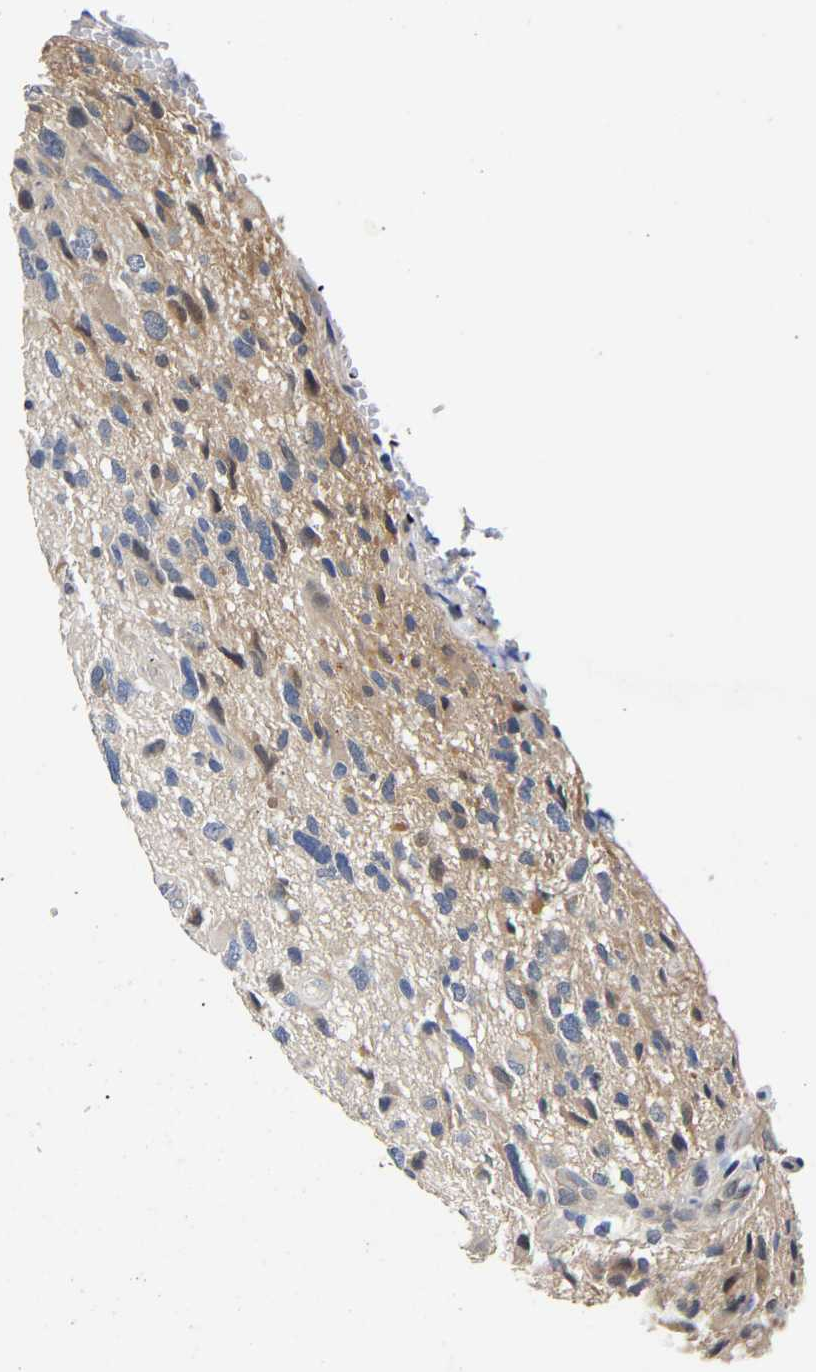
{"staining": {"intensity": "negative", "quantity": "none", "location": "none"}, "tissue": "glioma", "cell_type": "Tumor cells", "image_type": "cancer", "snomed": [{"axis": "morphology", "description": "Glioma, malignant, High grade"}, {"axis": "topography", "description": "Brain"}], "caption": "Immunohistochemistry (IHC) histopathology image of glioma stained for a protein (brown), which exhibits no expression in tumor cells.", "gene": "CCDC6", "patient": {"sex": "male", "age": 33}}